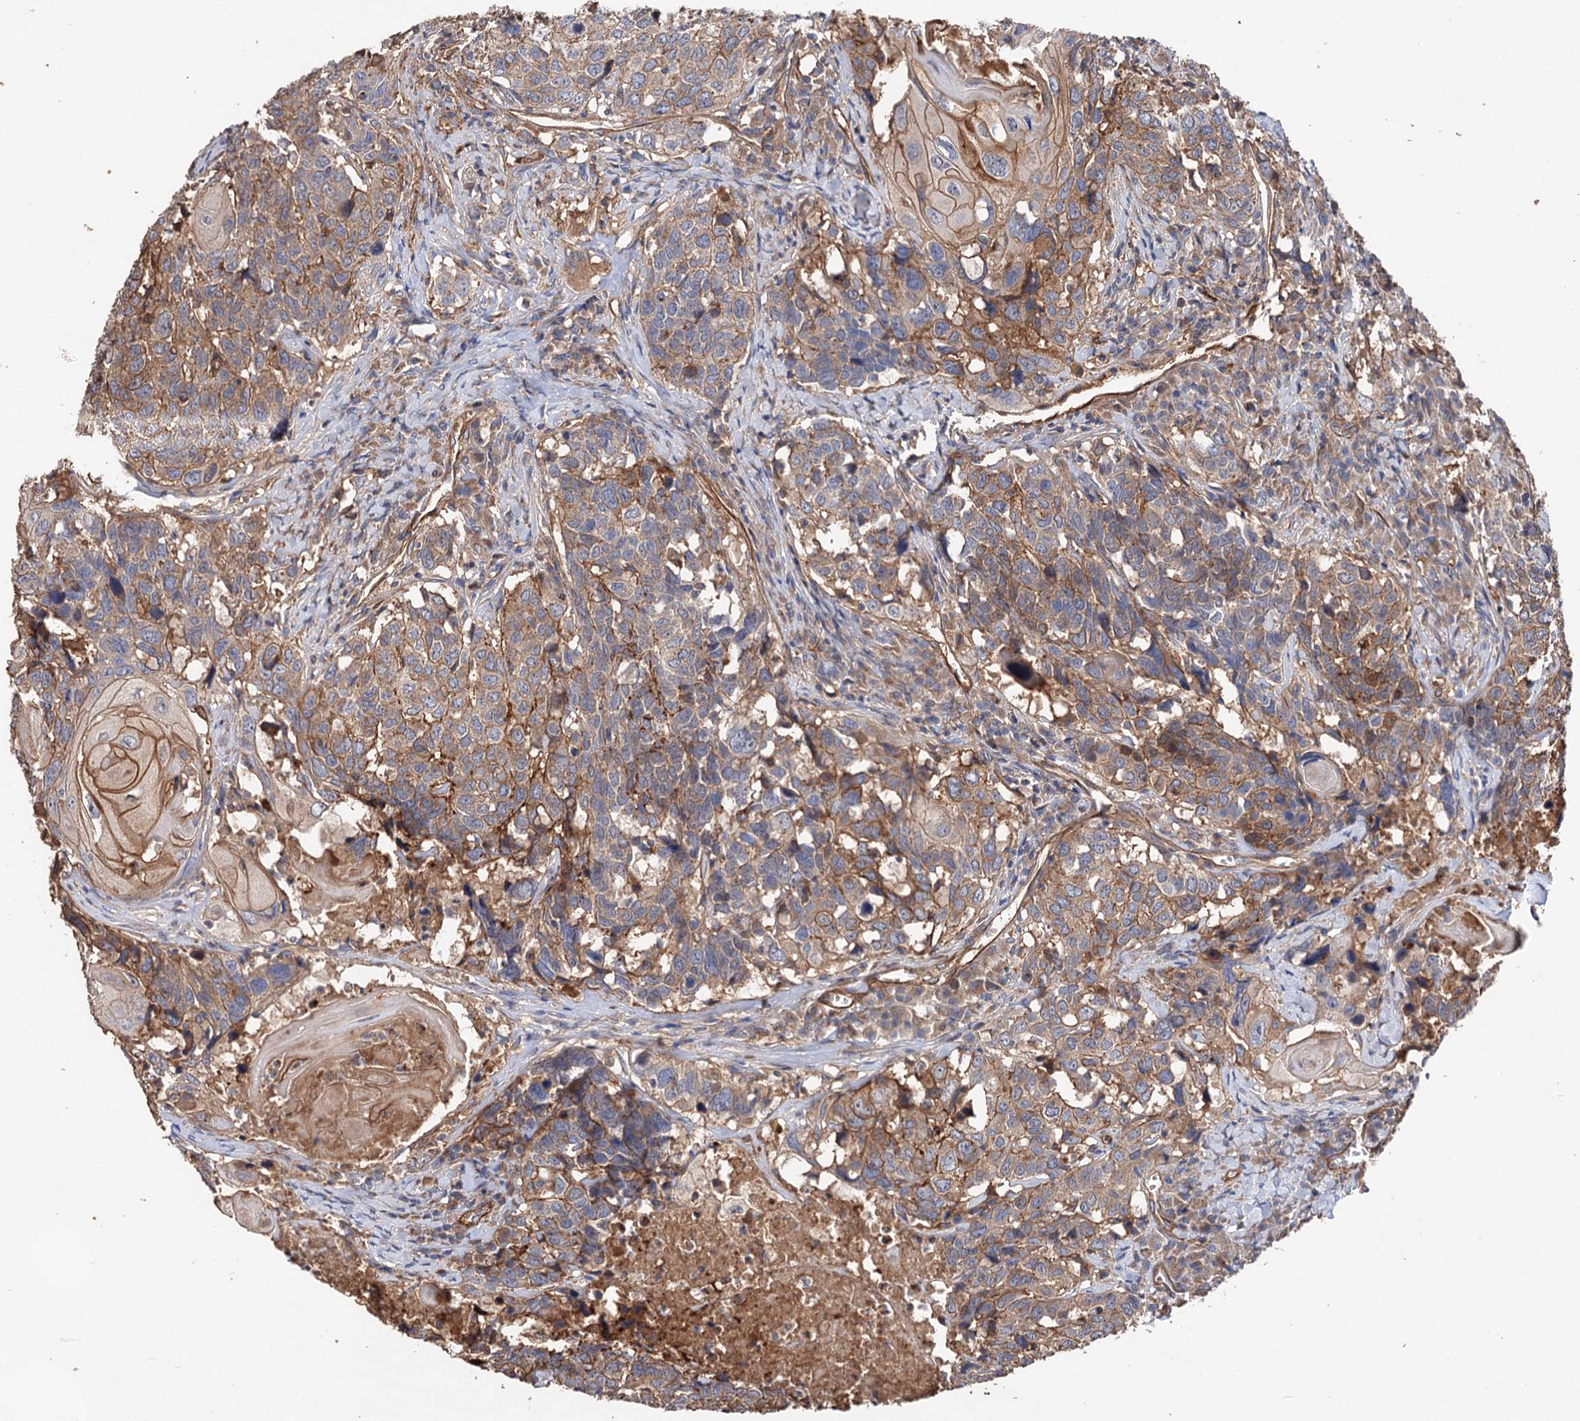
{"staining": {"intensity": "moderate", "quantity": ">75%", "location": "cytoplasmic/membranous"}, "tissue": "head and neck cancer", "cell_type": "Tumor cells", "image_type": "cancer", "snomed": [{"axis": "morphology", "description": "Squamous cell carcinoma, NOS"}, {"axis": "topography", "description": "Head-Neck"}], "caption": "Human squamous cell carcinoma (head and neck) stained with a protein marker displays moderate staining in tumor cells.", "gene": "CSAD", "patient": {"sex": "male", "age": 66}}